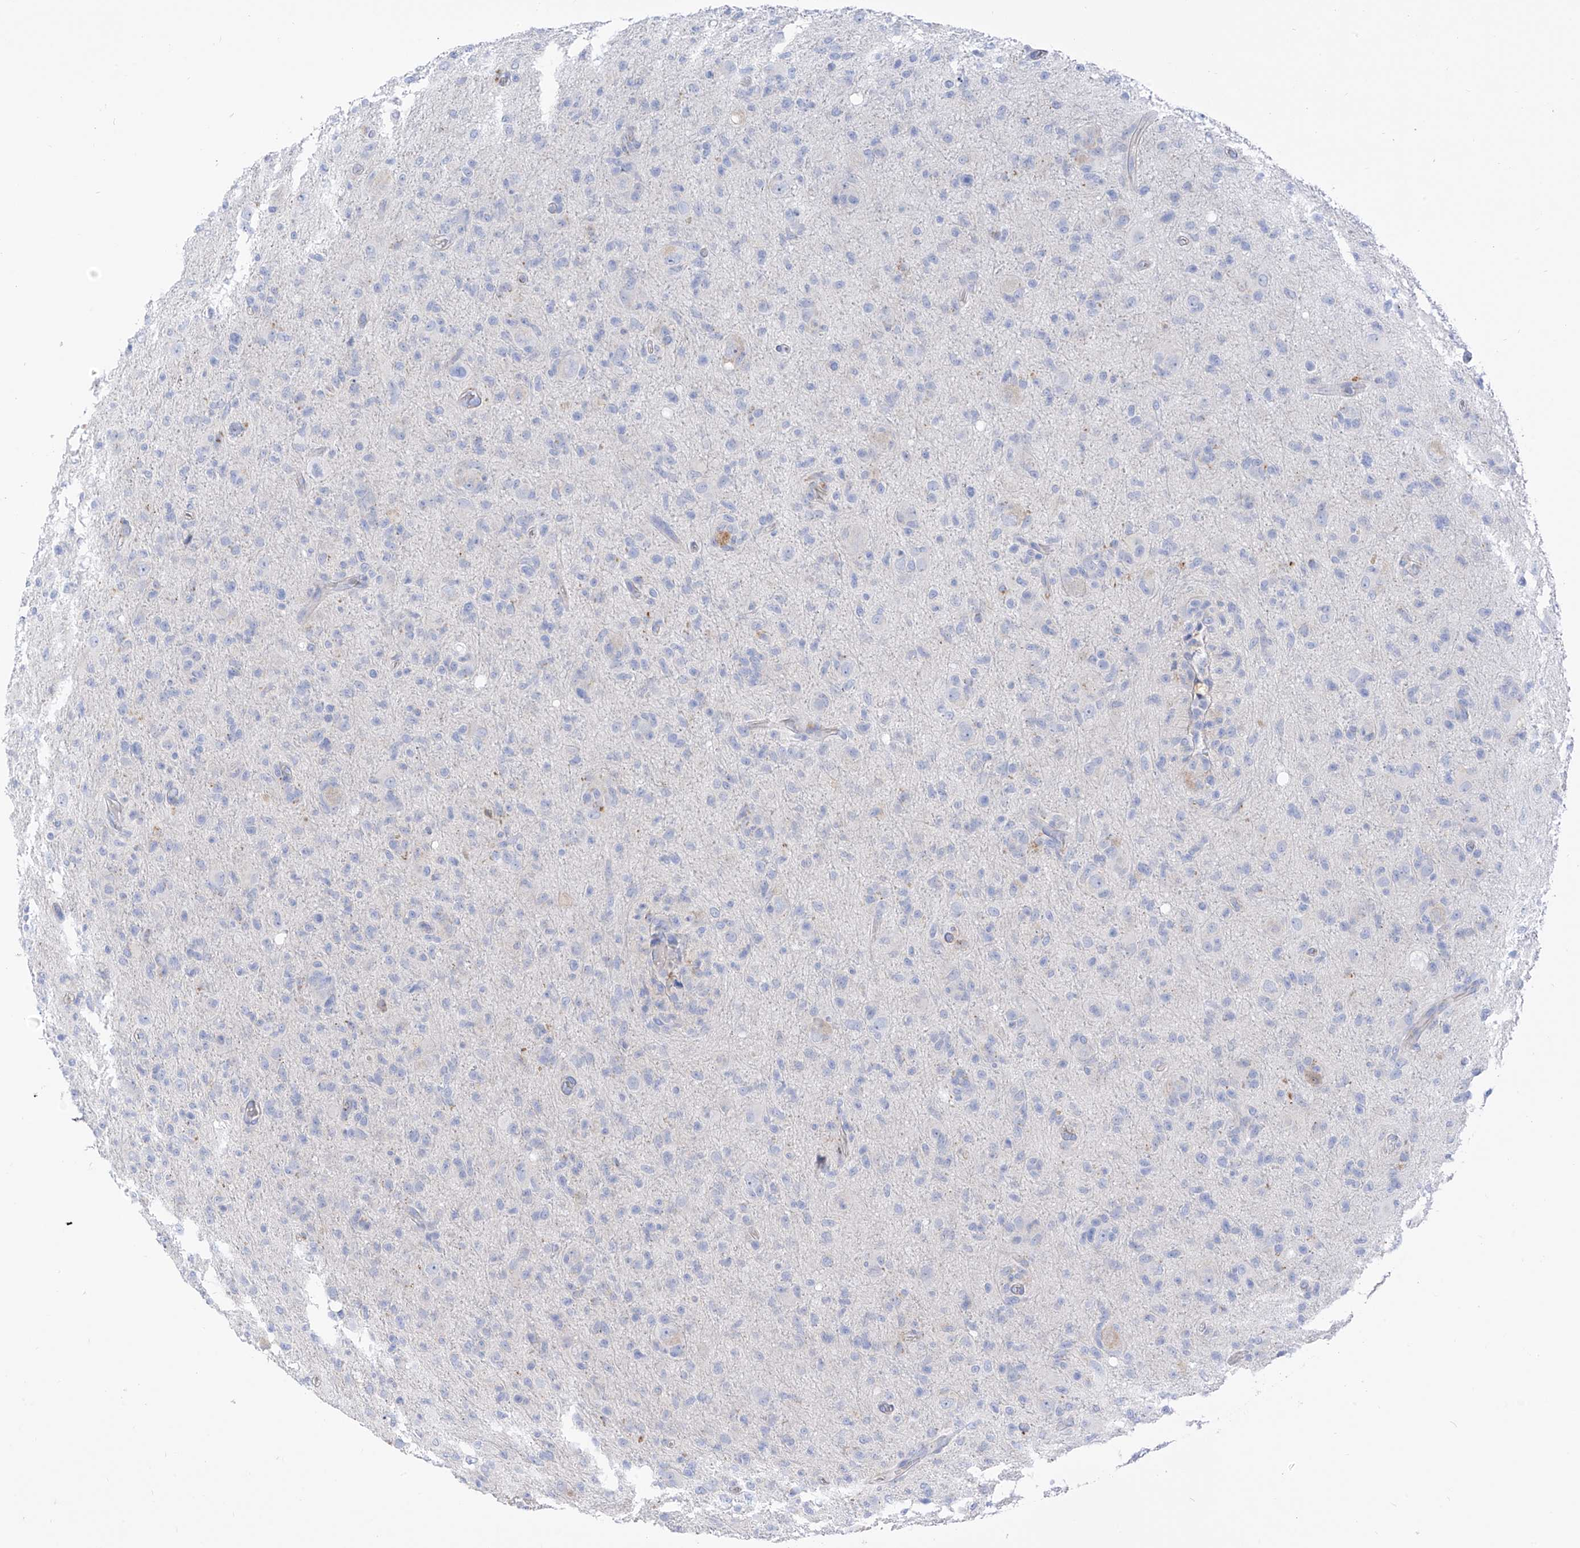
{"staining": {"intensity": "negative", "quantity": "none", "location": "none"}, "tissue": "glioma", "cell_type": "Tumor cells", "image_type": "cancer", "snomed": [{"axis": "morphology", "description": "Glioma, malignant, High grade"}, {"axis": "topography", "description": "Brain"}], "caption": "Immunohistochemistry photomicrograph of human glioma stained for a protein (brown), which displays no expression in tumor cells.", "gene": "ITGA9", "patient": {"sex": "female", "age": 57}}